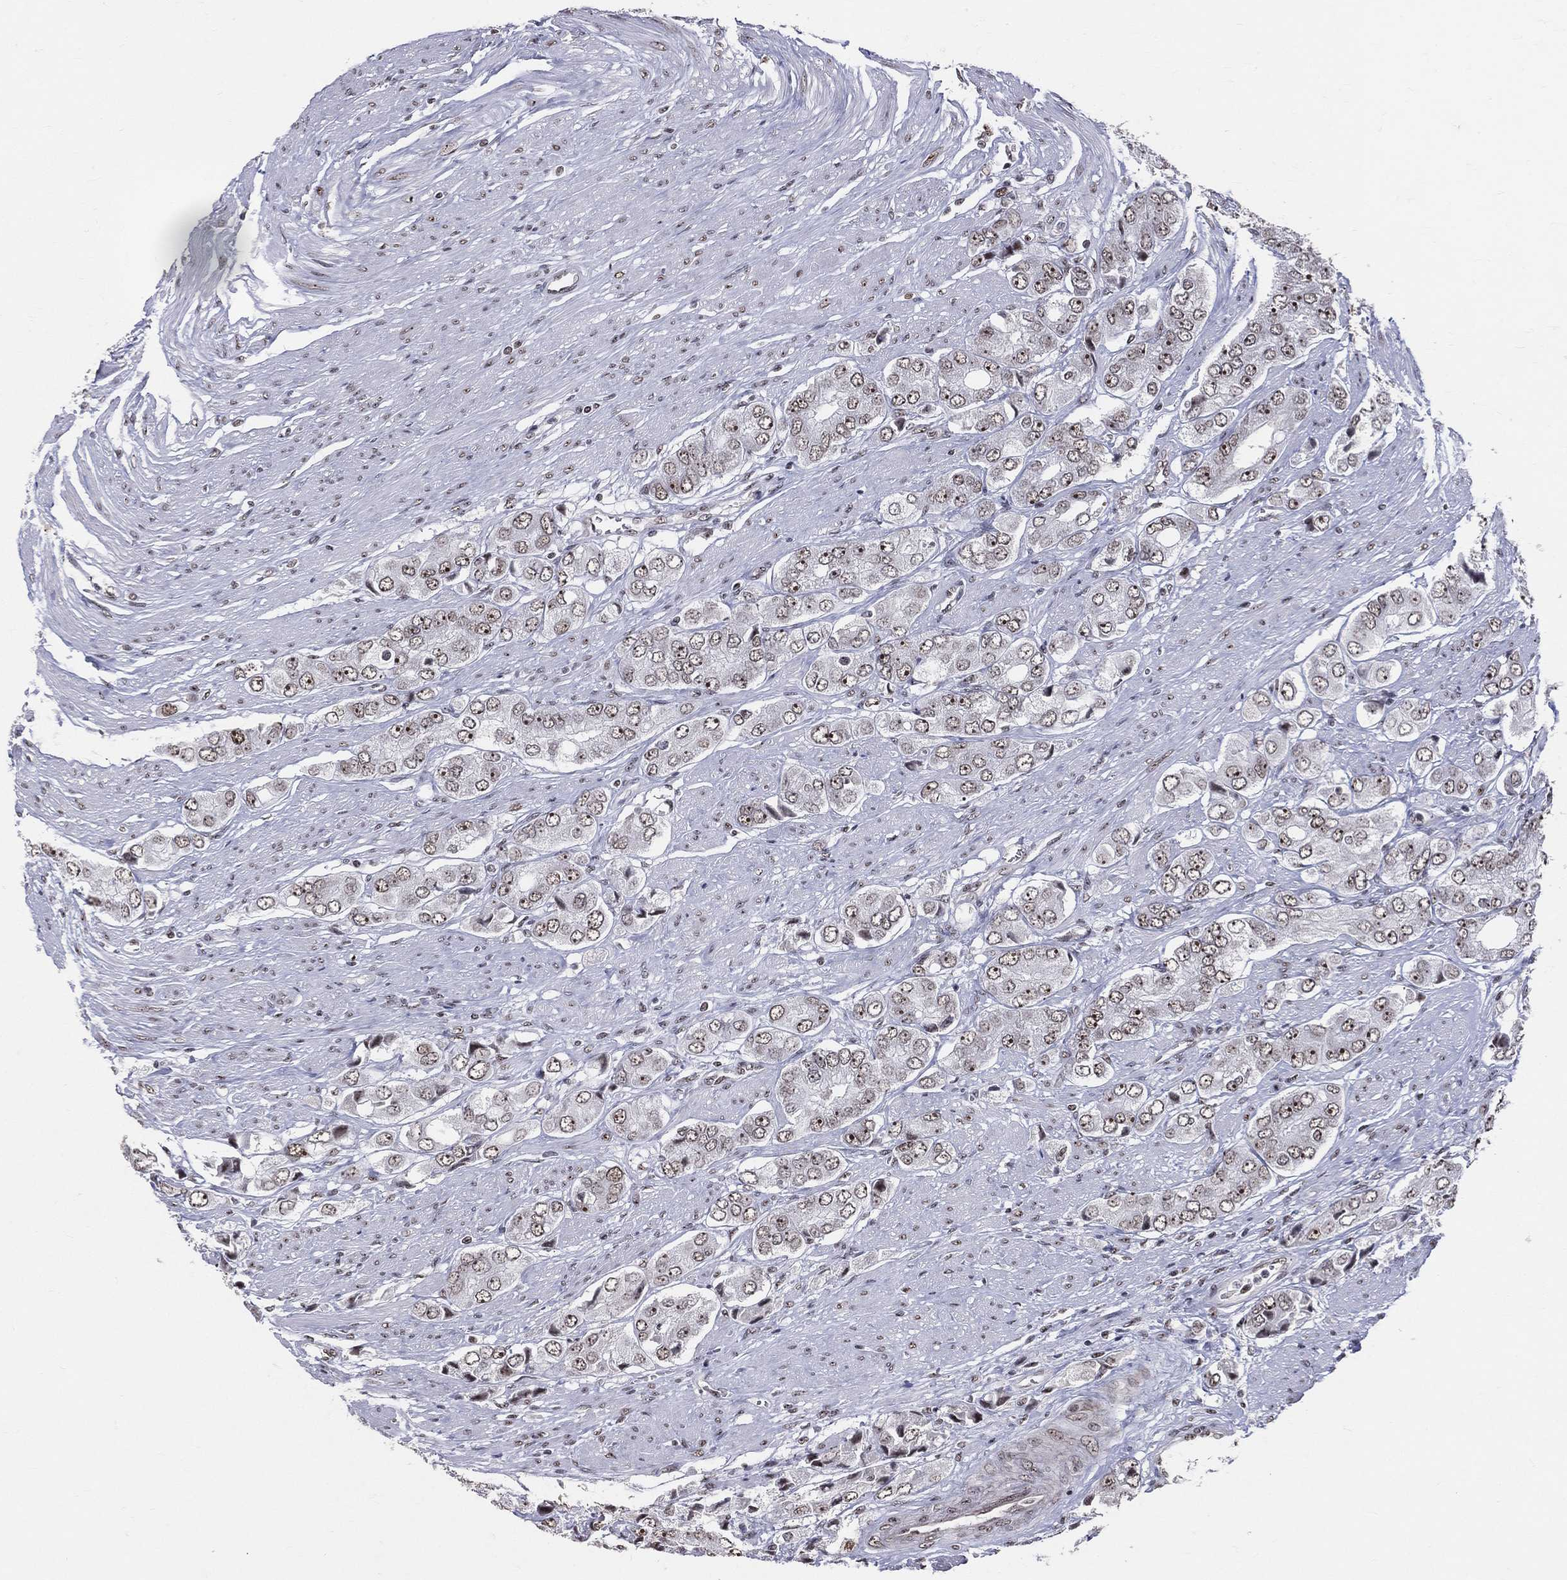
{"staining": {"intensity": "weak", "quantity": ">75%", "location": "nuclear"}, "tissue": "prostate cancer", "cell_type": "Tumor cells", "image_type": "cancer", "snomed": [{"axis": "morphology", "description": "Adenocarcinoma, Low grade"}, {"axis": "topography", "description": "Prostate"}], "caption": "Brown immunohistochemical staining in human prostate cancer demonstrates weak nuclear positivity in about >75% of tumor cells. The protein of interest is stained brown, and the nuclei are stained in blue (DAB (3,3'-diaminobenzidine) IHC with brightfield microscopy, high magnification).", "gene": "CDK7", "patient": {"sex": "male", "age": 69}}